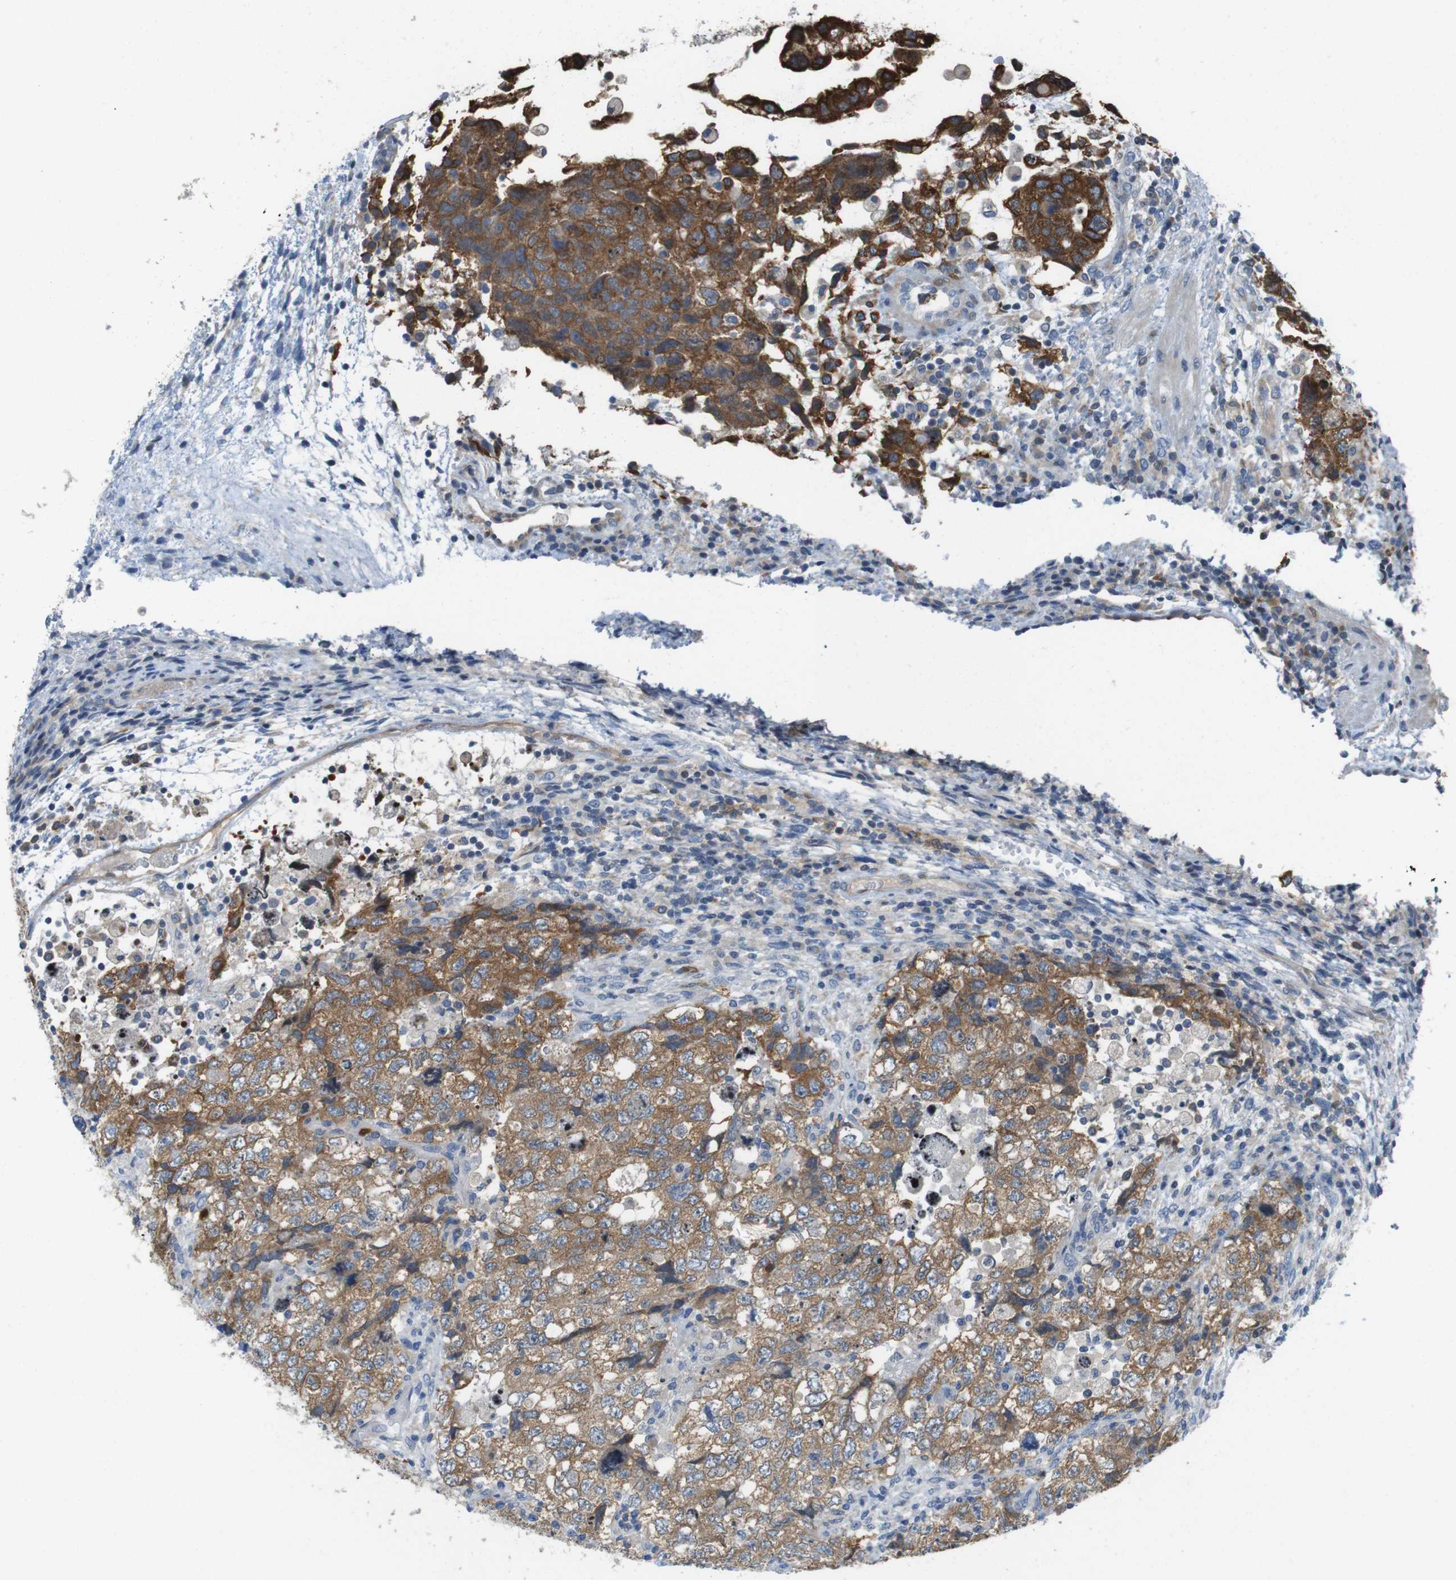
{"staining": {"intensity": "moderate", "quantity": ">75%", "location": "cytoplasmic/membranous"}, "tissue": "testis cancer", "cell_type": "Tumor cells", "image_type": "cancer", "snomed": [{"axis": "morphology", "description": "Carcinoma, Embryonal, NOS"}, {"axis": "topography", "description": "Testis"}], "caption": "Immunohistochemistry (IHC) (DAB (3,3'-diaminobenzidine)) staining of human embryonal carcinoma (testis) reveals moderate cytoplasmic/membranous protein expression in approximately >75% of tumor cells.", "gene": "PCDH10", "patient": {"sex": "male", "age": 36}}